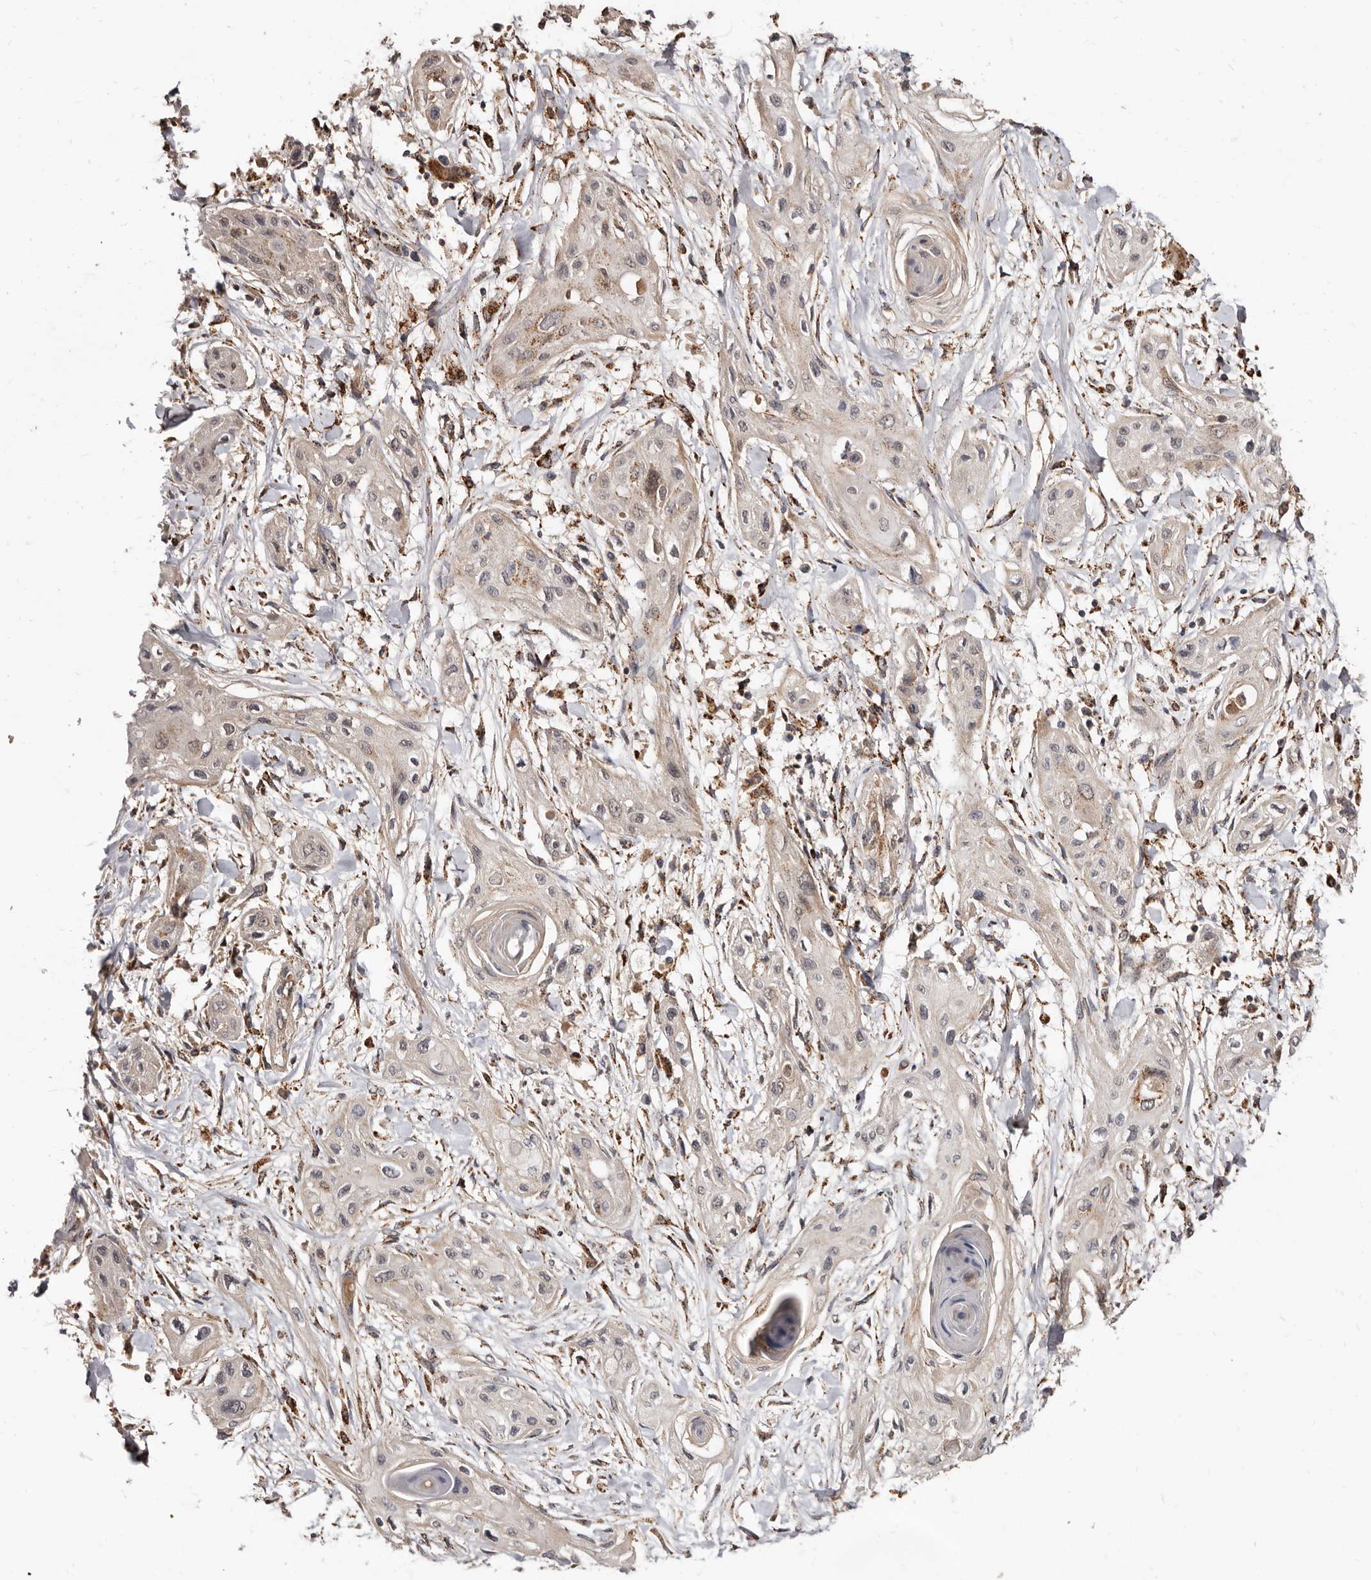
{"staining": {"intensity": "weak", "quantity": "<25%", "location": "cytoplasmic/membranous"}, "tissue": "lung cancer", "cell_type": "Tumor cells", "image_type": "cancer", "snomed": [{"axis": "morphology", "description": "Squamous cell carcinoma, NOS"}, {"axis": "topography", "description": "Lung"}], "caption": "There is no significant expression in tumor cells of squamous cell carcinoma (lung).", "gene": "AKAP7", "patient": {"sex": "female", "age": 47}}